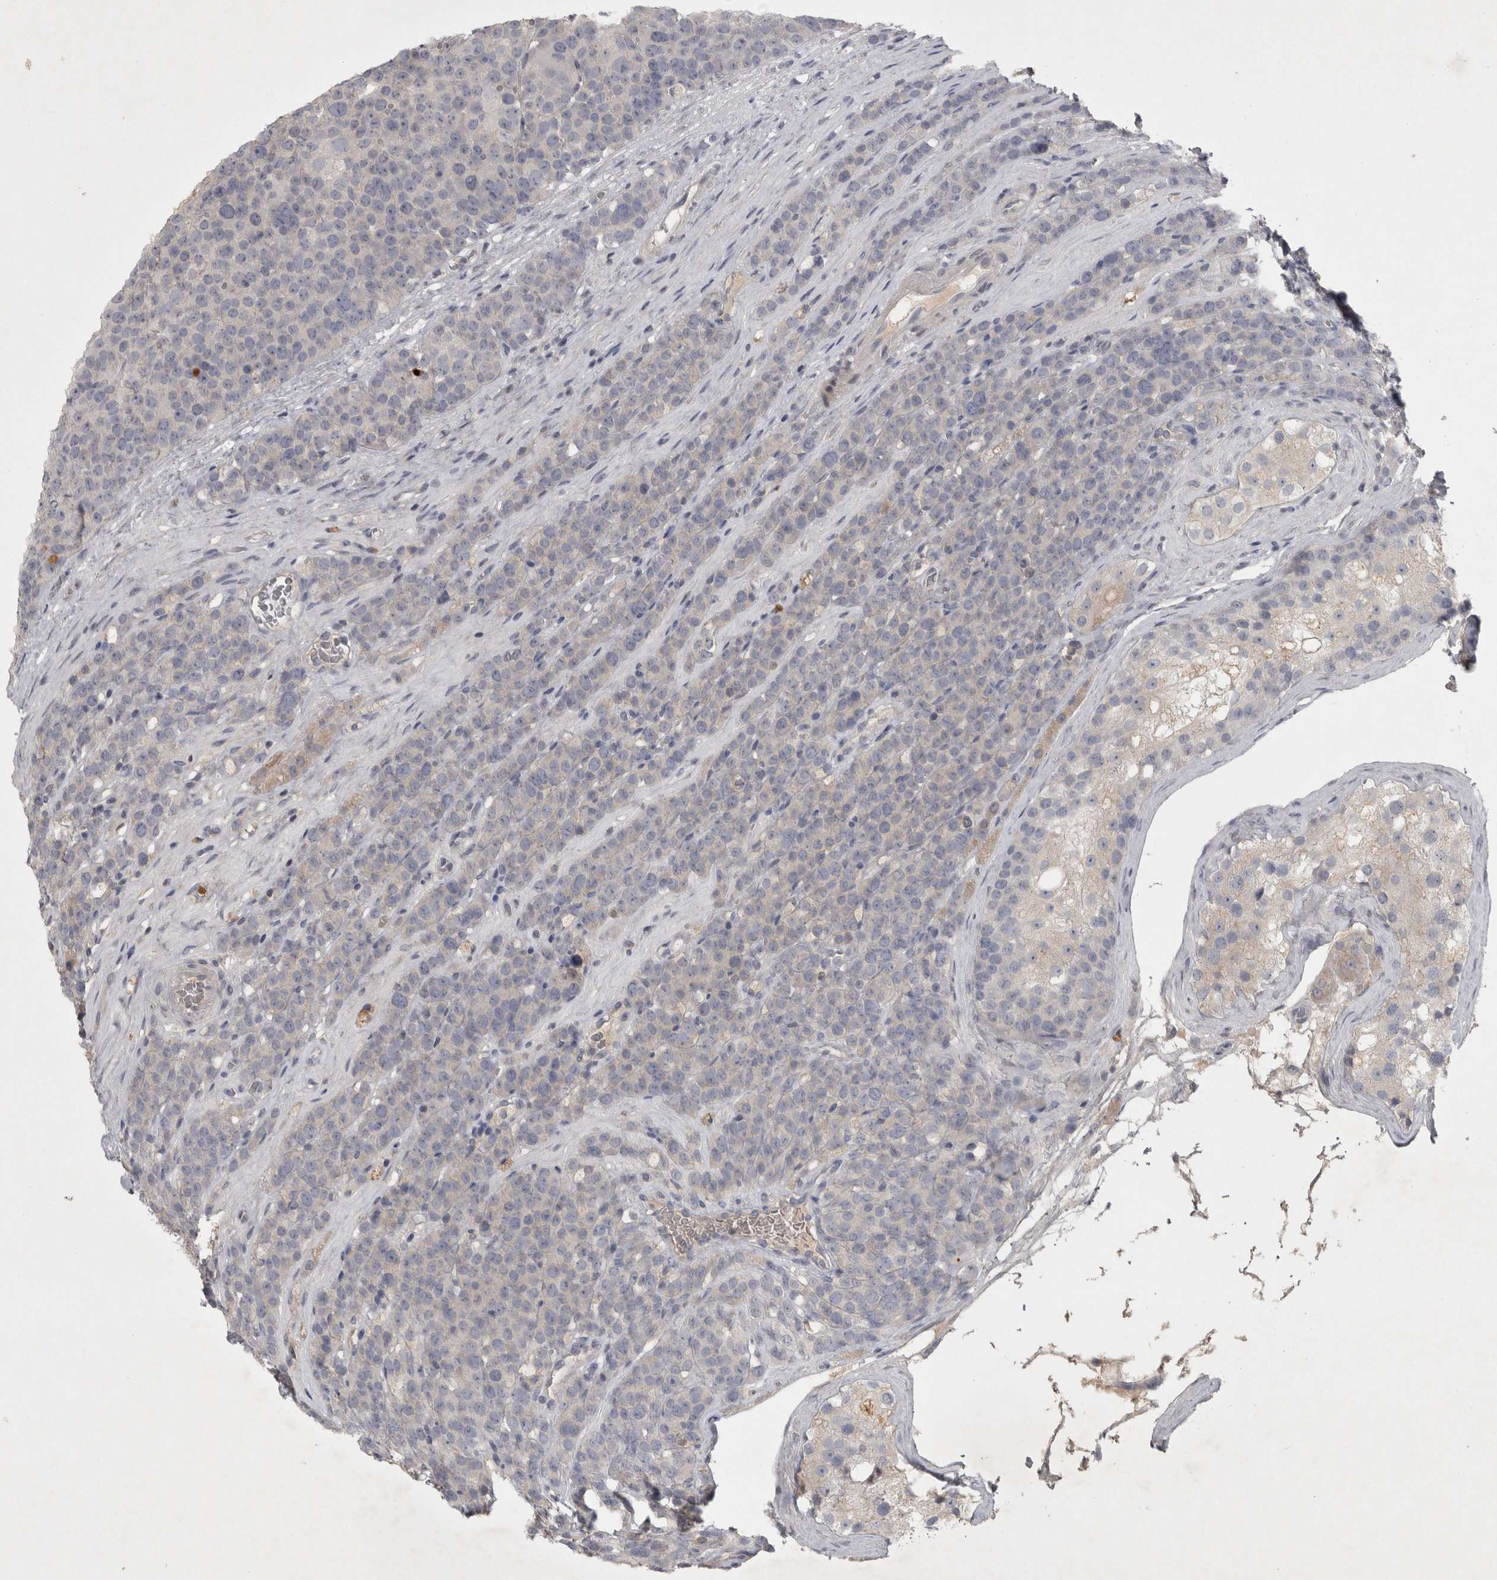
{"staining": {"intensity": "negative", "quantity": "none", "location": "none"}, "tissue": "testis cancer", "cell_type": "Tumor cells", "image_type": "cancer", "snomed": [{"axis": "morphology", "description": "Seminoma, NOS"}, {"axis": "topography", "description": "Testis"}], "caption": "Testis cancer (seminoma) was stained to show a protein in brown. There is no significant positivity in tumor cells.", "gene": "ENPP7", "patient": {"sex": "male", "age": 71}}